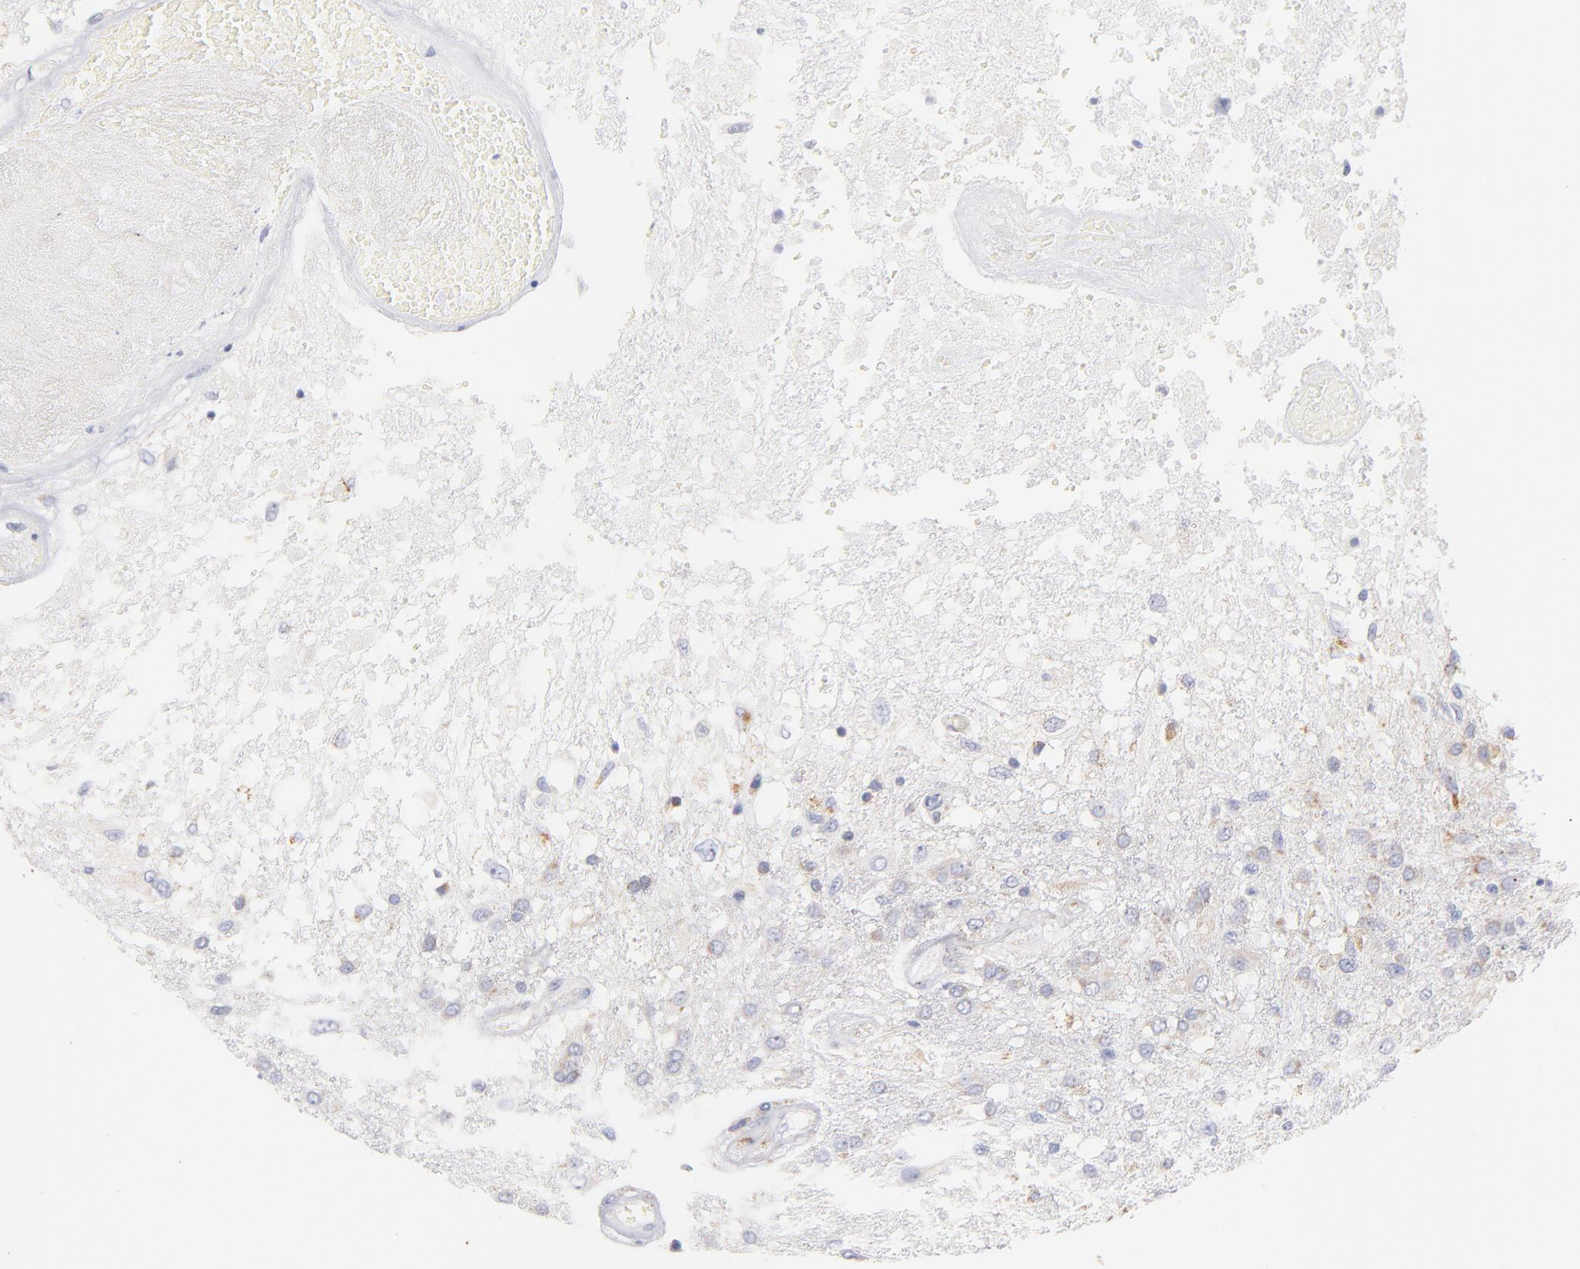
{"staining": {"intensity": "weak", "quantity": "<25%", "location": "cytoplasmic/membranous"}, "tissue": "glioma", "cell_type": "Tumor cells", "image_type": "cancer", "snomed": [{"axis": "morphology", "description": "Glioma, malignant, High grade"}, {"axis": "topography", "description": "Cerebral cortex"}], "caption": "Human high-grade glioma (malignant) stained for a protein using immunohistochemistry (IHC) displays no staining in tumor cells.", "gene": "AIFM1", "patient": {"sex": "male", "age": 79}}